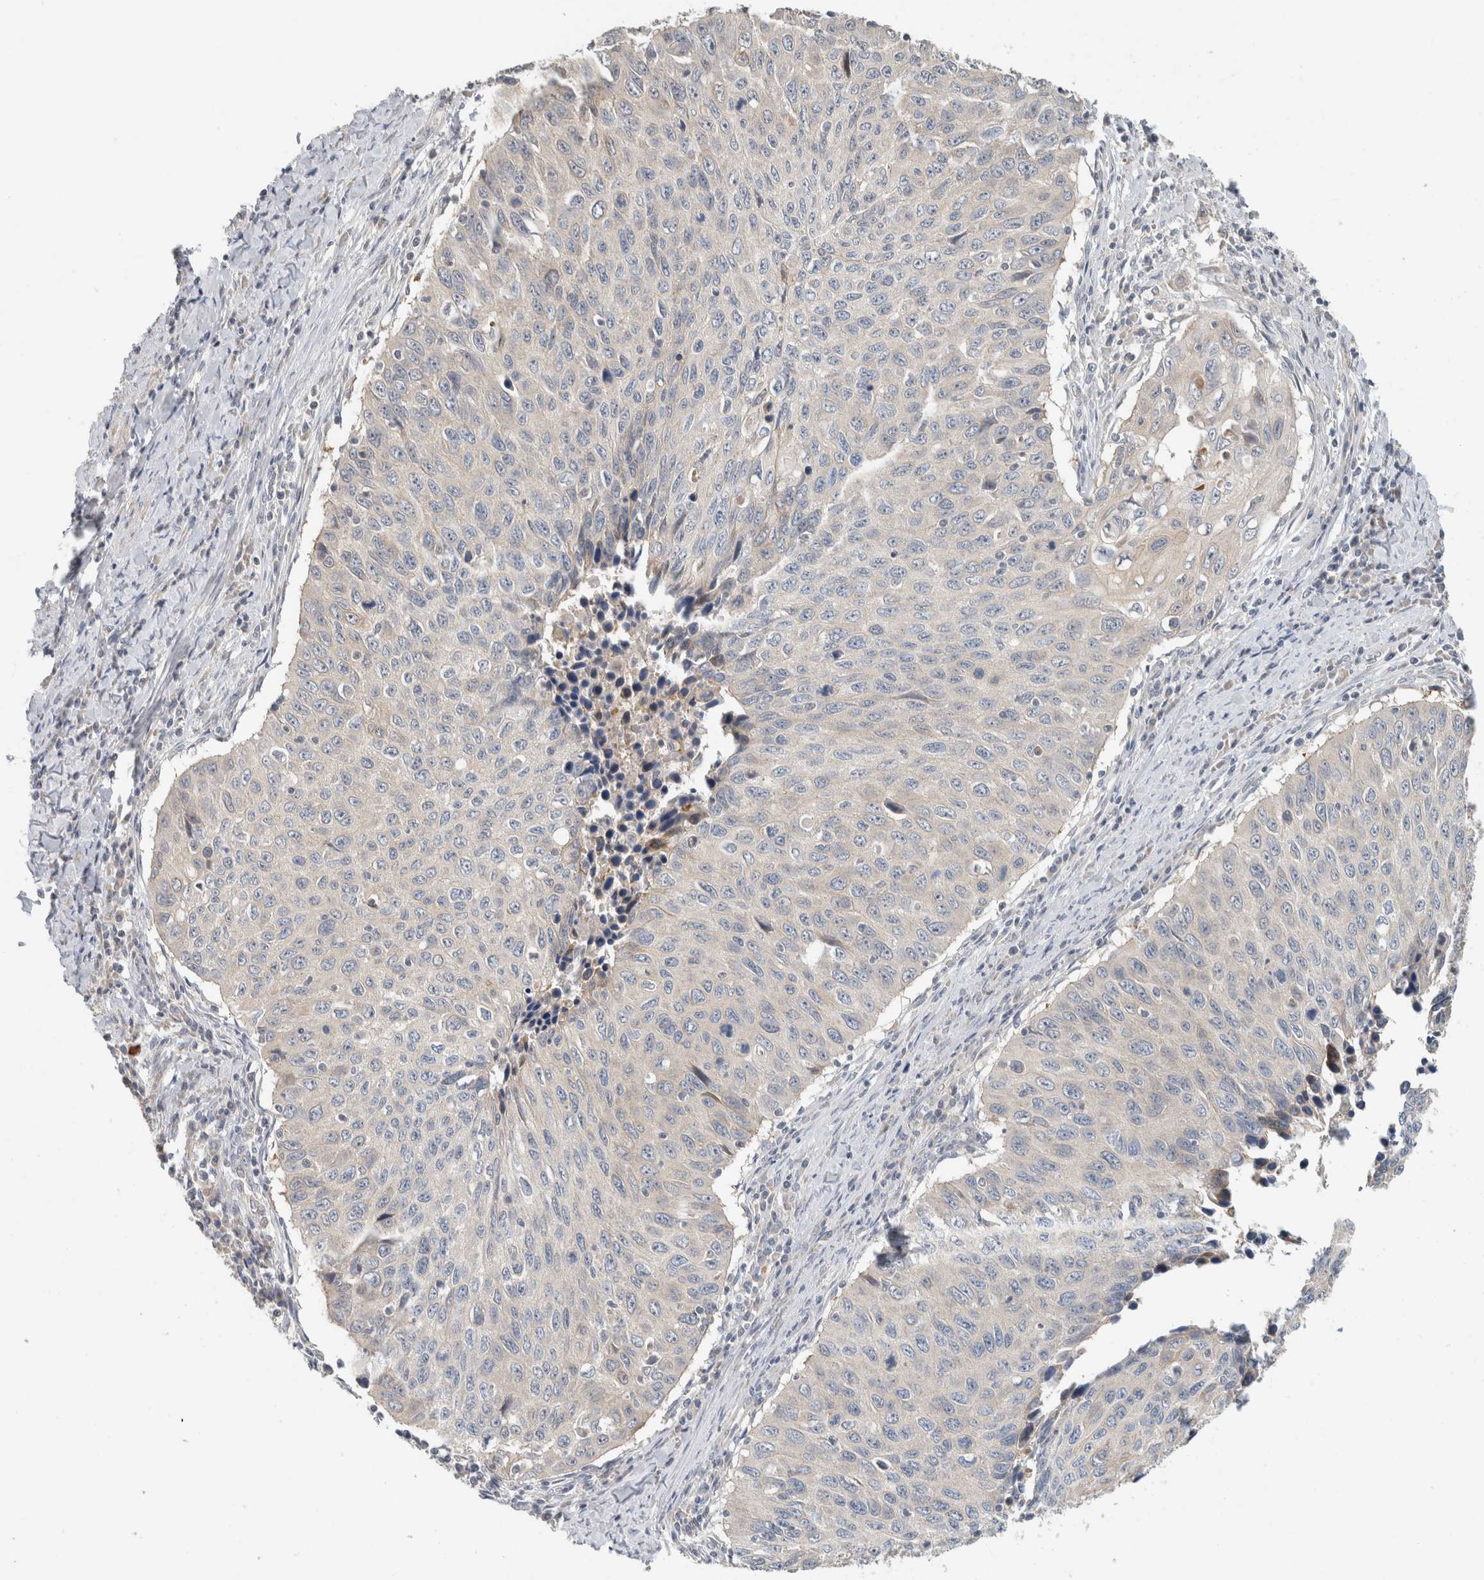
{"staining": {"intensity": "negative", "quantity": "none", "location": "none"}, "tissue": "cervical cancer", "cell_type": "Tumor cells", "image_type": "cancer", "snomed": [{"axis": "morphology", "description": "Squamous cell carcinoma, NOS"}, {"axis": "topography", "description": "Cervix"}], "caption": "IHC of cervical cancer displays no staining in tumor cells. Nuclei are stained in blue.", "gene": "ERCC6L2", "patient": {"sex": "female", "age": 53}}